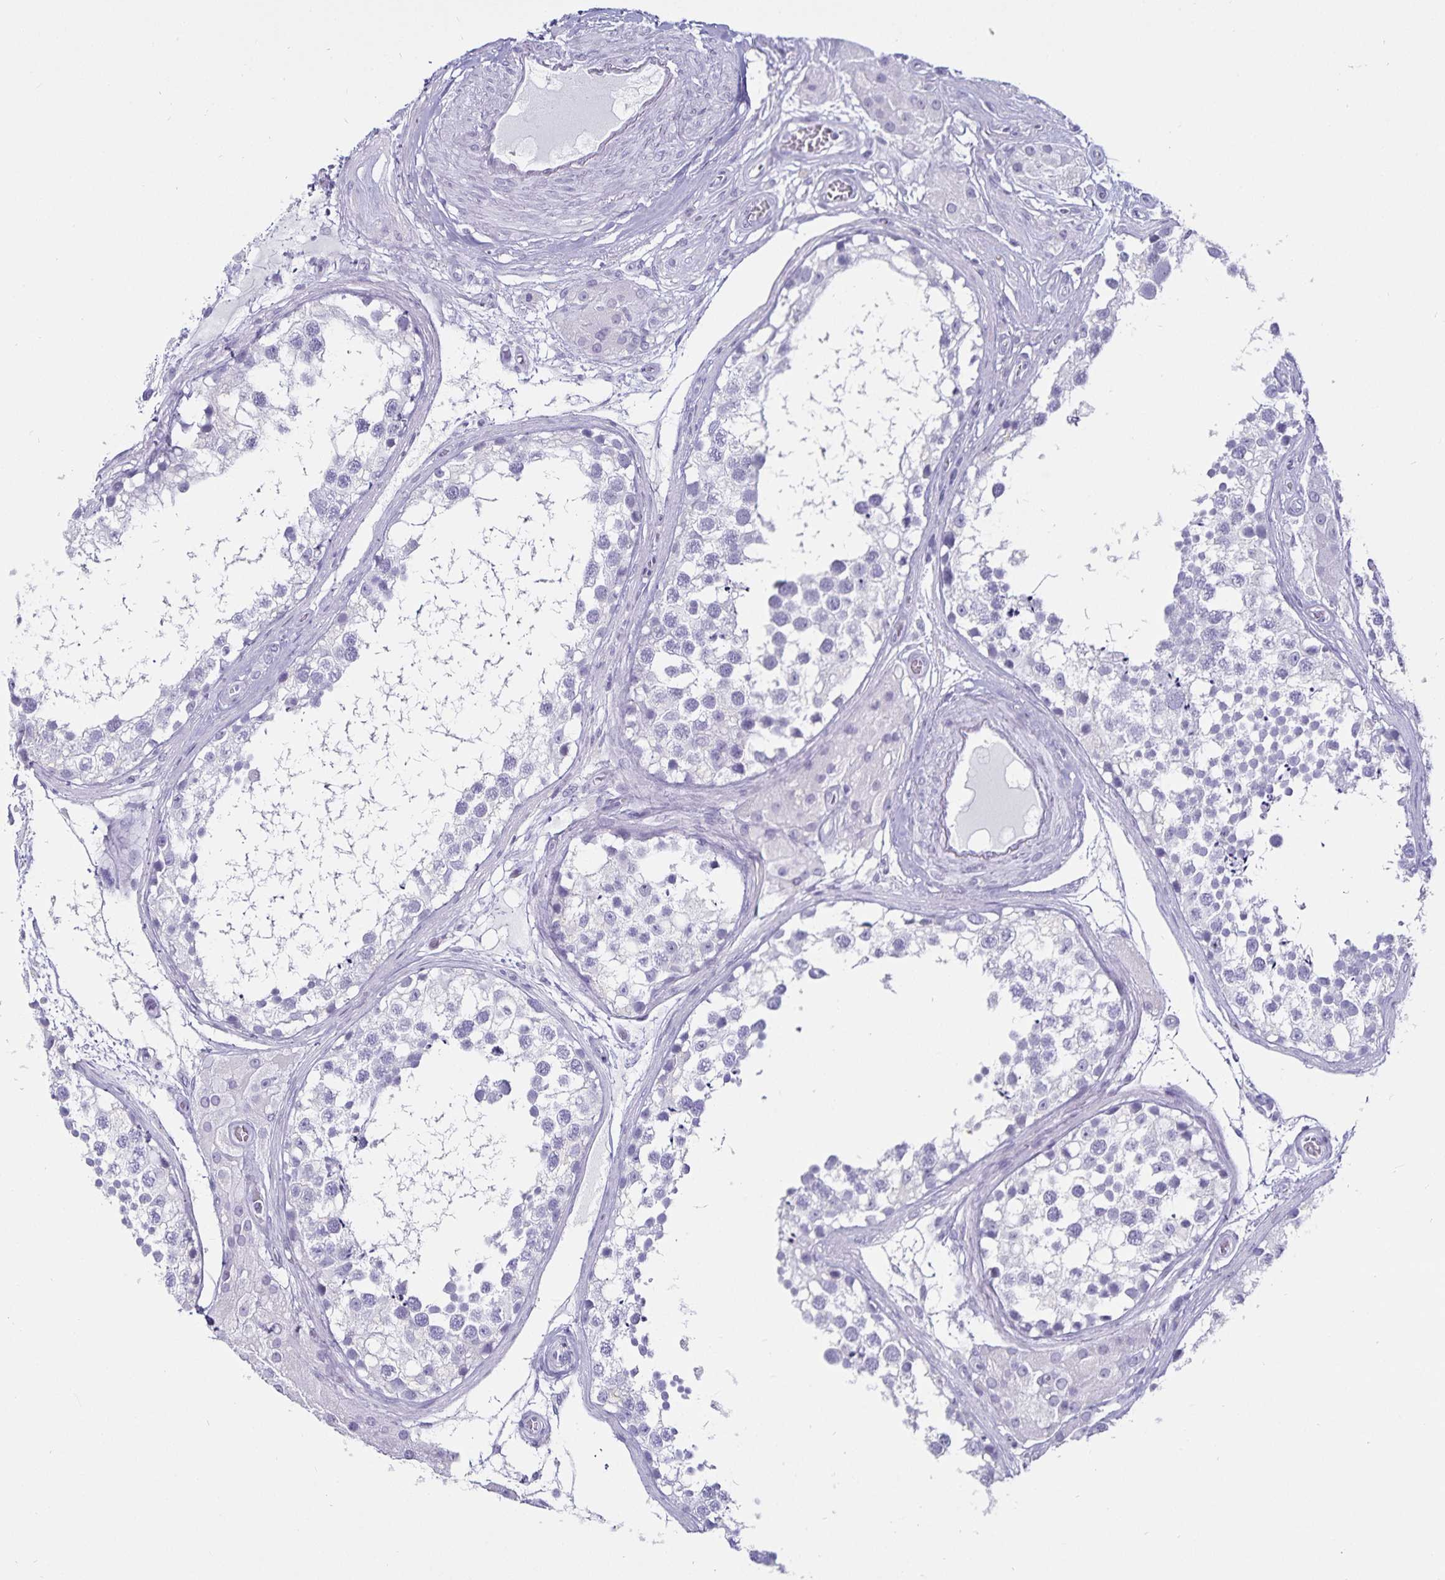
{"staining": {"intensity": "negative", "quantity": "none", "location": "none"}, "tissue": "testis", "cell_type": "Cells in seminiferous ducts", "image_type": "normal", "snomed": [{"axis": "morphology", "description": "Normal tissue, NOS"}, {"axis": "morphology", "description": "Seminoma, NOS"}, {"axis": "topography", "description": "Testis"}], "caption": "The immunohistochemistry photomicrograph has no significant expression in cells in seminiferous ducts of testis. (Stains: DAB (3,3'-diaminobenzidine) IHC with hematoxylin counter stain, Microscopy: brightfield microscopy at high magnification).", "gene": "DEFA6", "patient": {"sex": "male", "age": 65}}